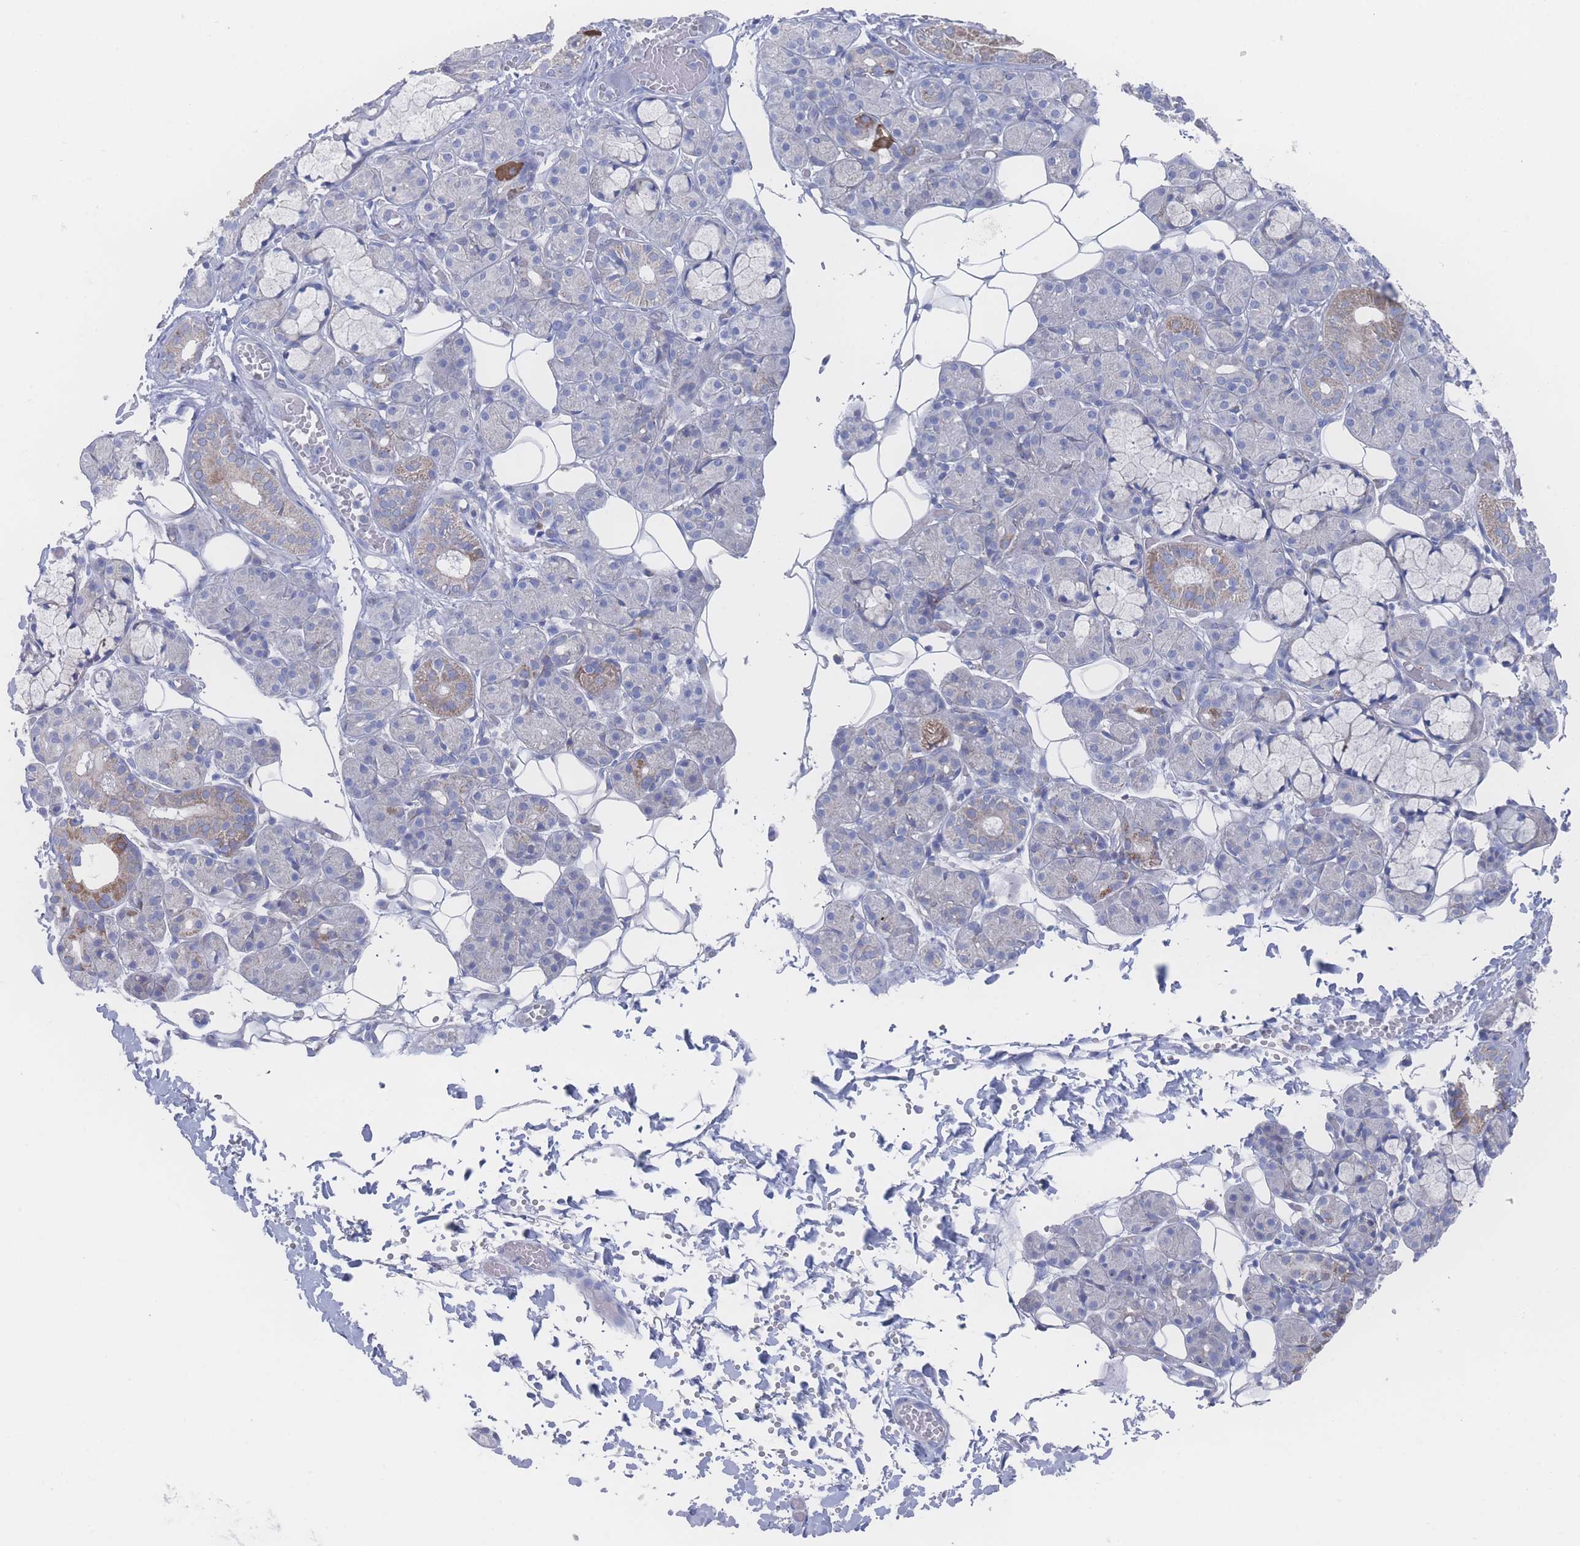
{"staining": {"intensity": "moderate", "quantity": "<25%", "location": "cytoplasmic/membranous"}, "tissue": "salivary gland", "cell_type": "Glandular cells", "image_type": "normal", "snomed": [{"axis": "morphology", "description": "Normal tissue, NOS"}, {"axis": "topography", "description": "Salivary gland"}], "caption": "Protein expression analysis of normal salivary gland displays moderate cytoplasmic/membranous expression in approximately <25% of glandular cells.", "gene": "SNPH", "patient": {"sex": "male", "age": 63}}